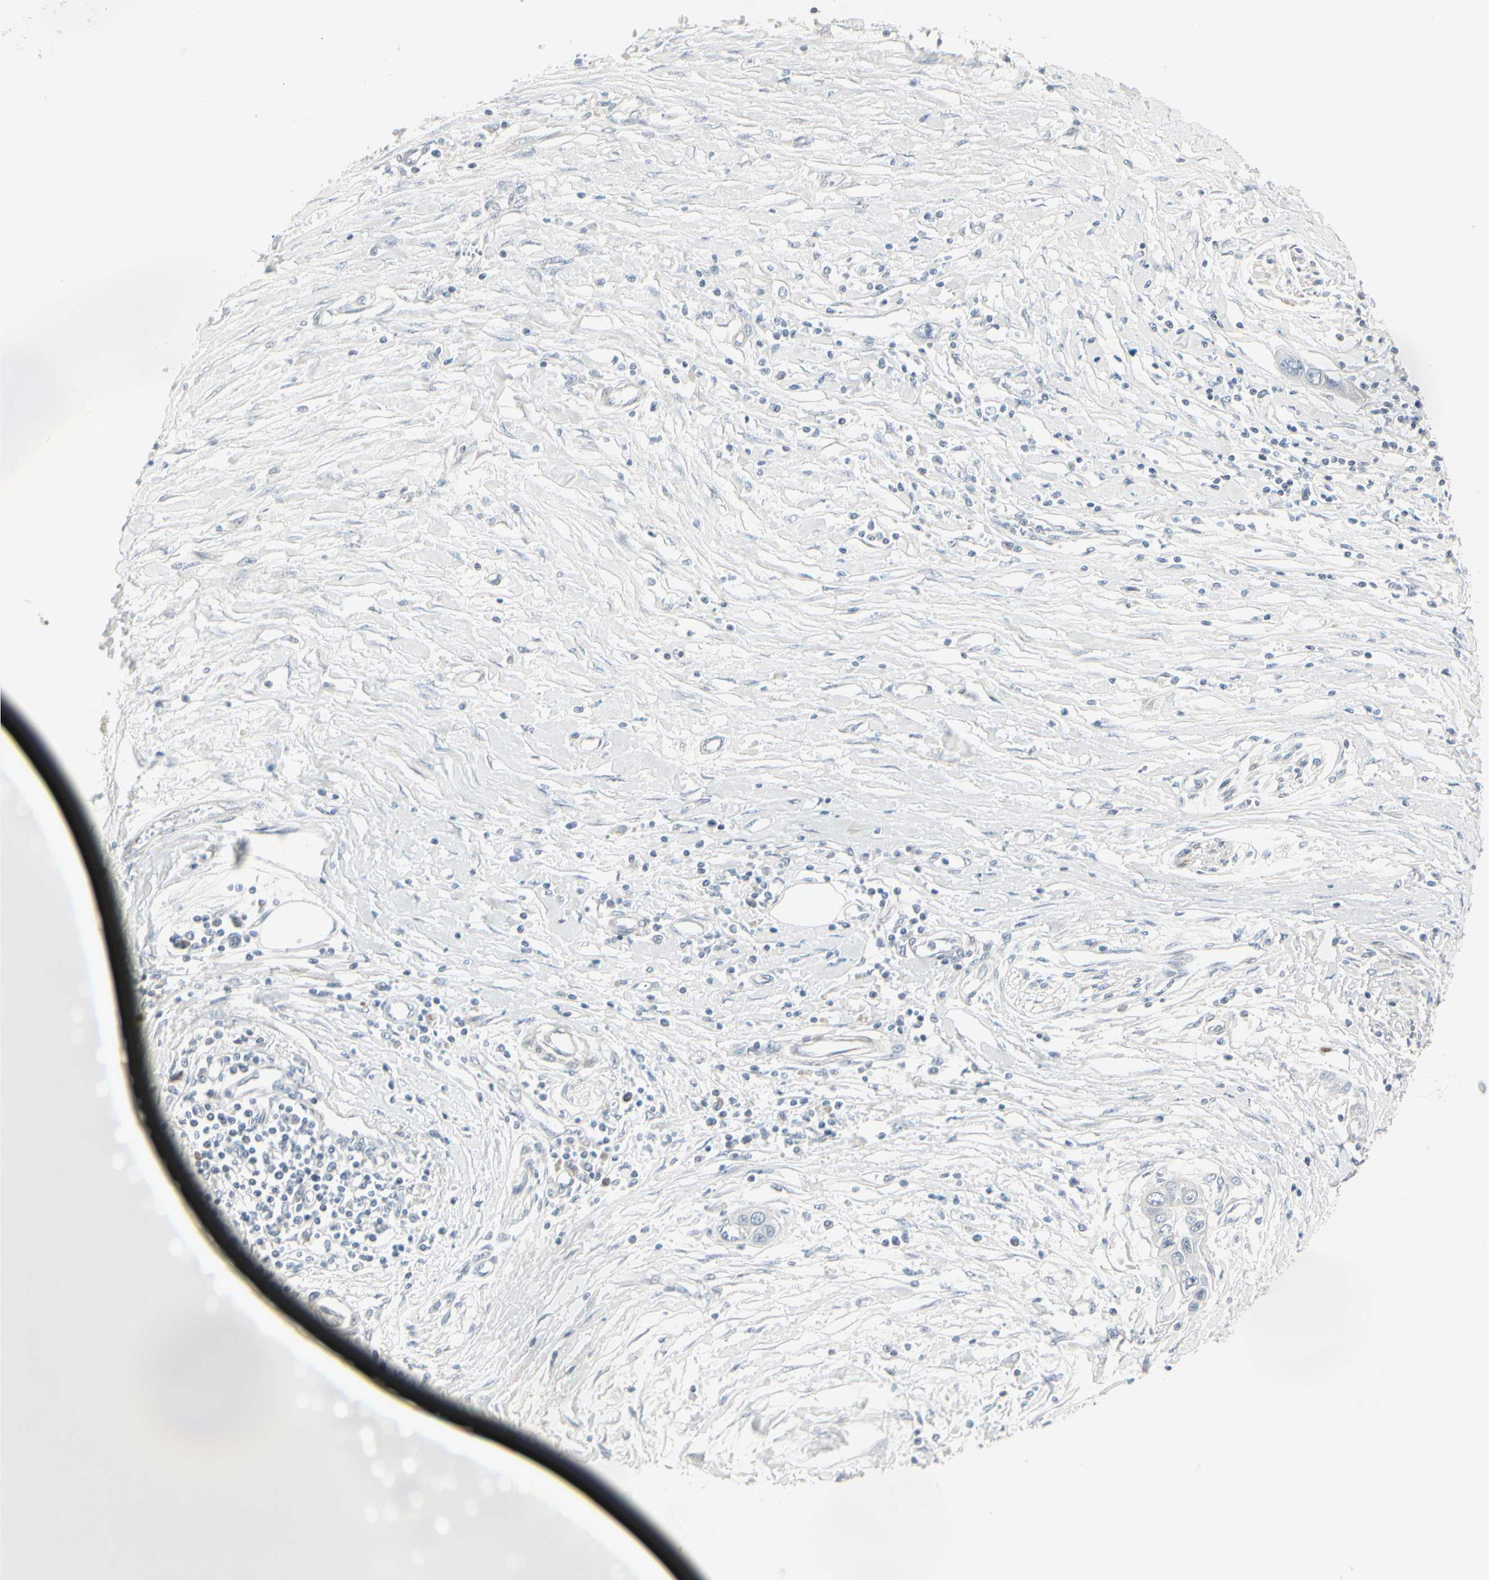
{"staining": {"intensity": "negative", "quantity": "none", "location": "none"}, "tissue": "pancreatic cancer", "cell_type": "Tumor cells", "image_type": "cancer", "snomed": [{"axis": "morphology", "description": "Adenocarcinoma, NOS"}, {"axis": "topography", "description": "Pancreas"}], "caption": "High magnification brightfield microscopy of pancreatic adenocarcinoma stained with DAB (brown) and counterstained with hematoxylin (blue): tumor cells show no significant positivity.", "gene": "DMPK", "patient": {"sex": "female", "age": 70}}